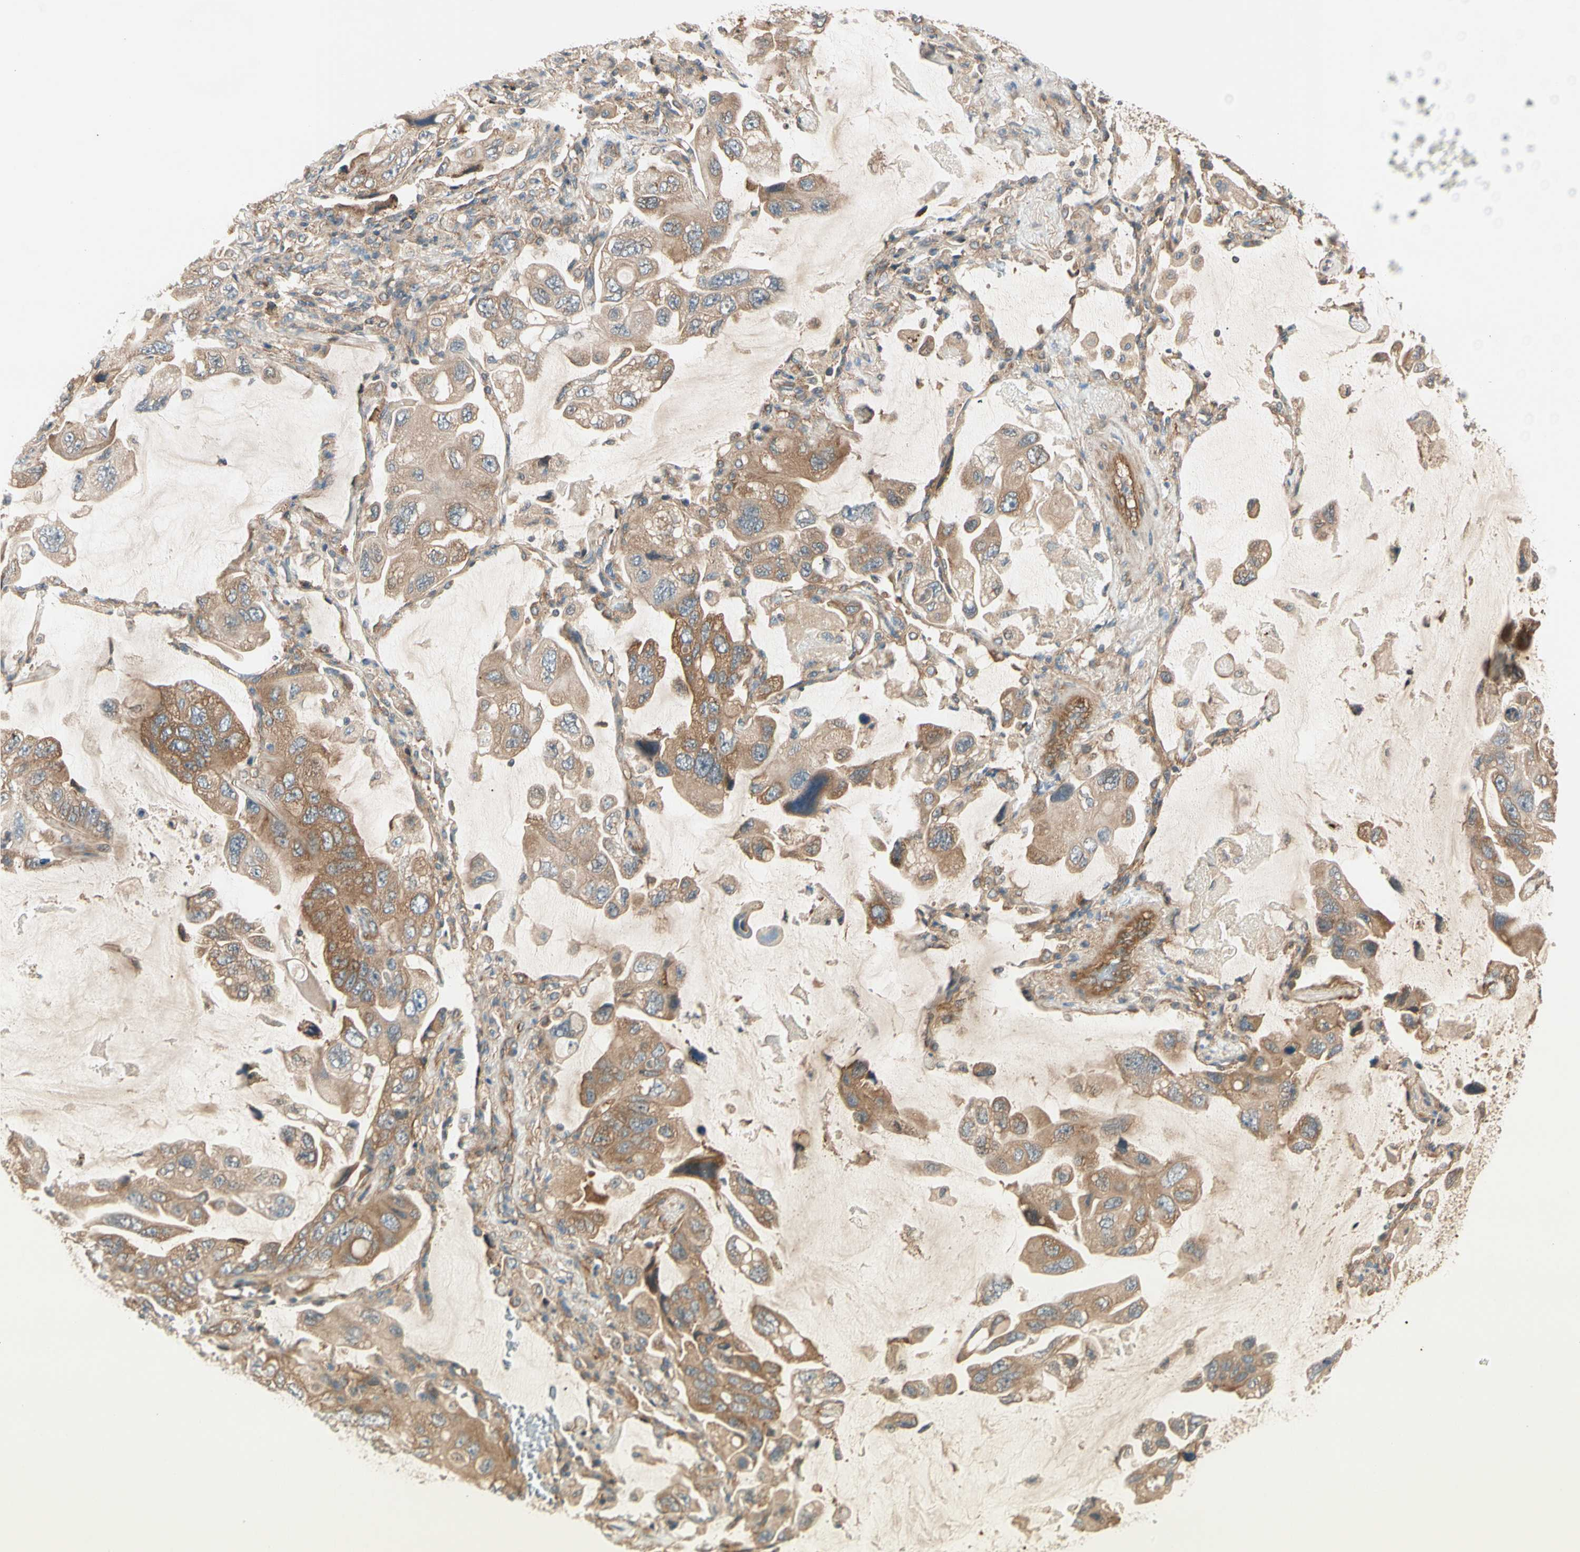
{"staining": {"intensity": "moderate", "quantity": ">75%", "location": "cytoplasmic/membranous"}, "tissue": "lung cancer", "cell_type": "Tumor cells", "image_type": "cancer", "snomed": [{"axis": "morphology", "description": "Squamous cell carcinoma, NOS"}, {"axis": "topography", "description": "Lung"}], "caption": "High-magnification brightfield microscopy of lung cancer stained with DAB (3,3'-diaminobenzidine) (brown) and counterstained with hematoxylin (blue). tumor cells exhibit moderate cytoplasmic/membranous staining is appreciated in approximately>75% of cells.", "gene": "ROCK2", "patient": {"sex": "female", "age": 73}}